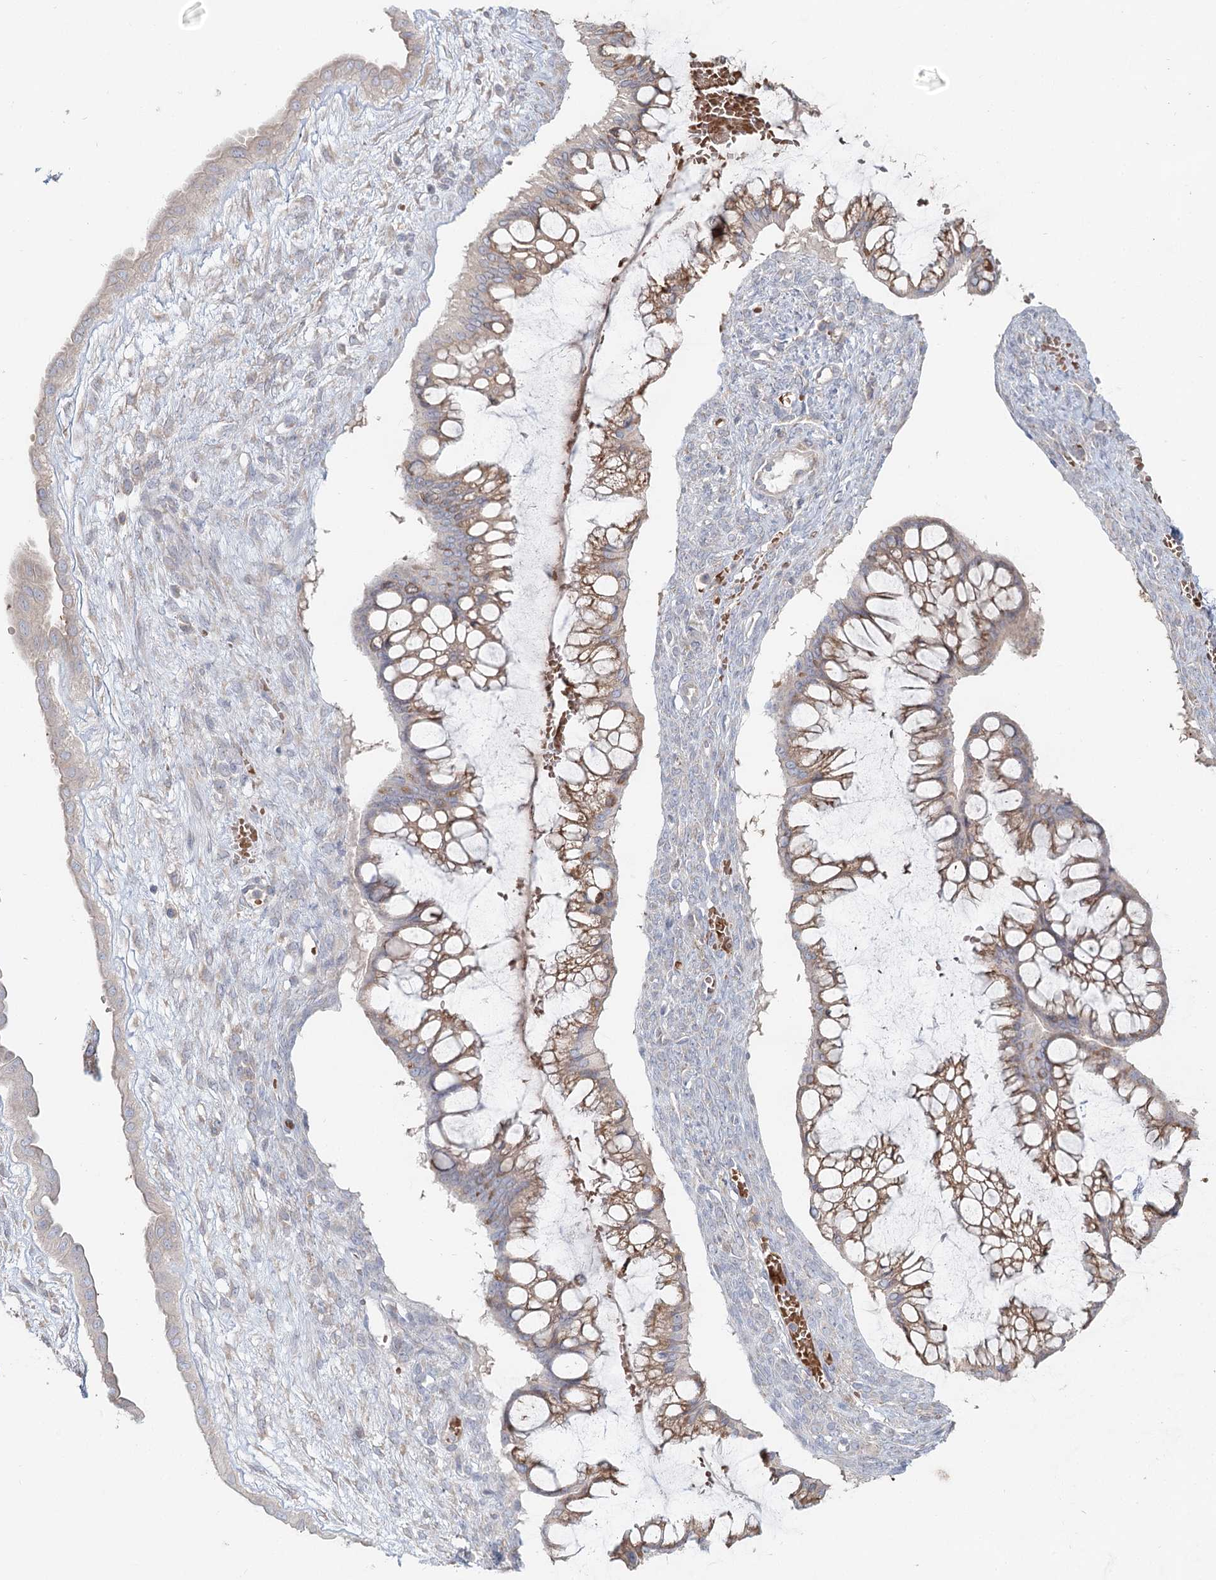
{"staining": {"intensity": "moderate", "quantity": "25%-75%", "location": "cytoplasmic/membranous"}, "tissue": "ovarian cancer", "cell_type": "Tumor cells", "image_type": "cancer", "snomed": [{"axis": "morphology", "description": "Cystadenocarcinoma, mucinous, NOS"}, {"axis": "topography", "description": "Ovary"}], "caption": "High-power microscopy captured an immunohistochemistry photomicrograph of ovarian cancer (mucinous cystadenocarcinoma), revealing moderate cytoplasmic/membranous expression in approximately 25%-75% of tumor cells.", "gene": "ANKRD16", "patient": {"sex": "female", "age": 73}}